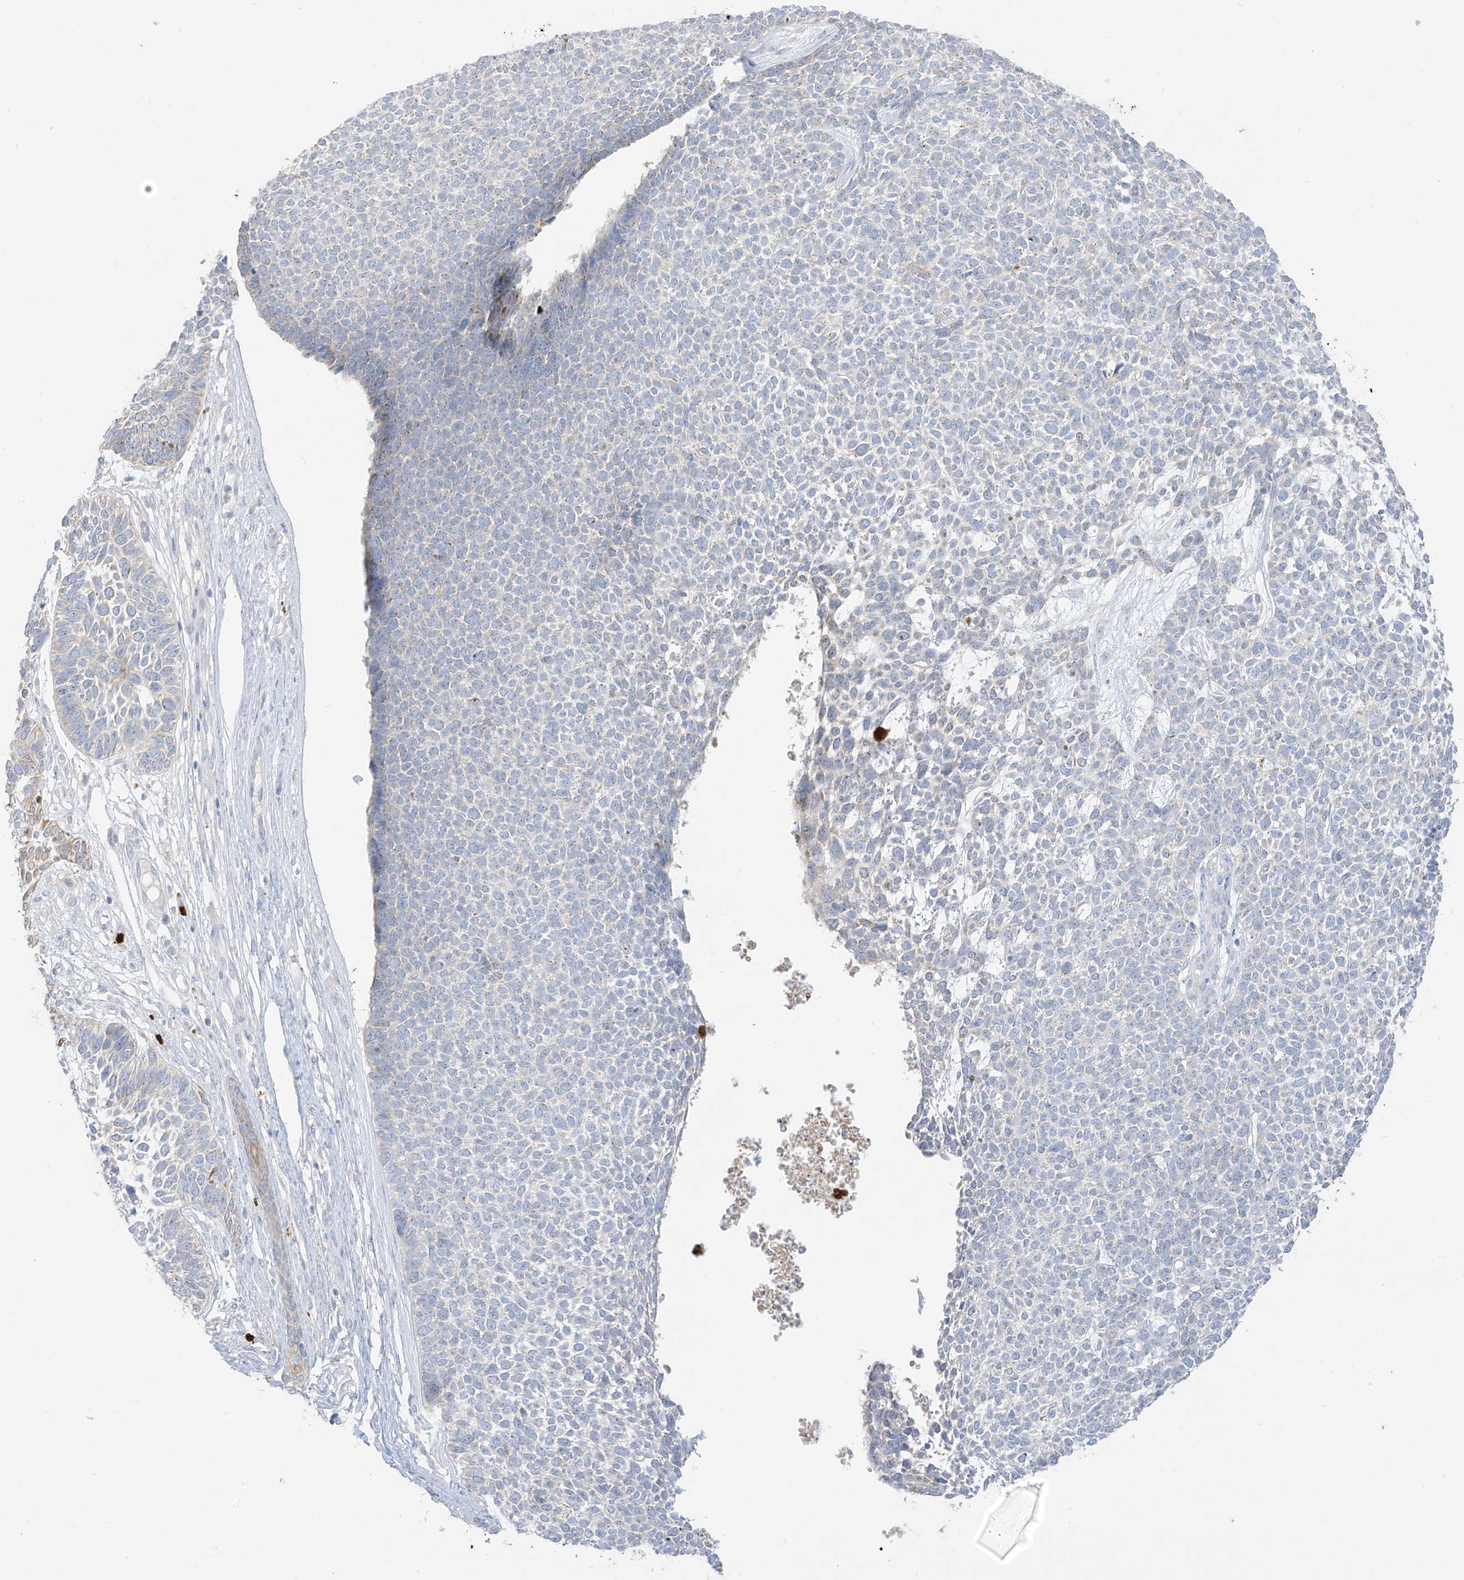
{"staining": {"intensity": "negative", "quantity": "none", "location": "none"}, "tissue": "skin cancer", "cell_type": "Tumor cells", "image_type": "cancer", "snomed": [{"axis": "morphology", "description": "Basal cell carcinoma"}, {"axis": "topography", "description": "Skin"}], "caption": "DAB immunohistochemical staining of human basal cell carcinoma (skin) reveals no significant expression in tumor cells.", "gene": "ARHGEF40", "patient": {"sex": "female", "age": 84}}